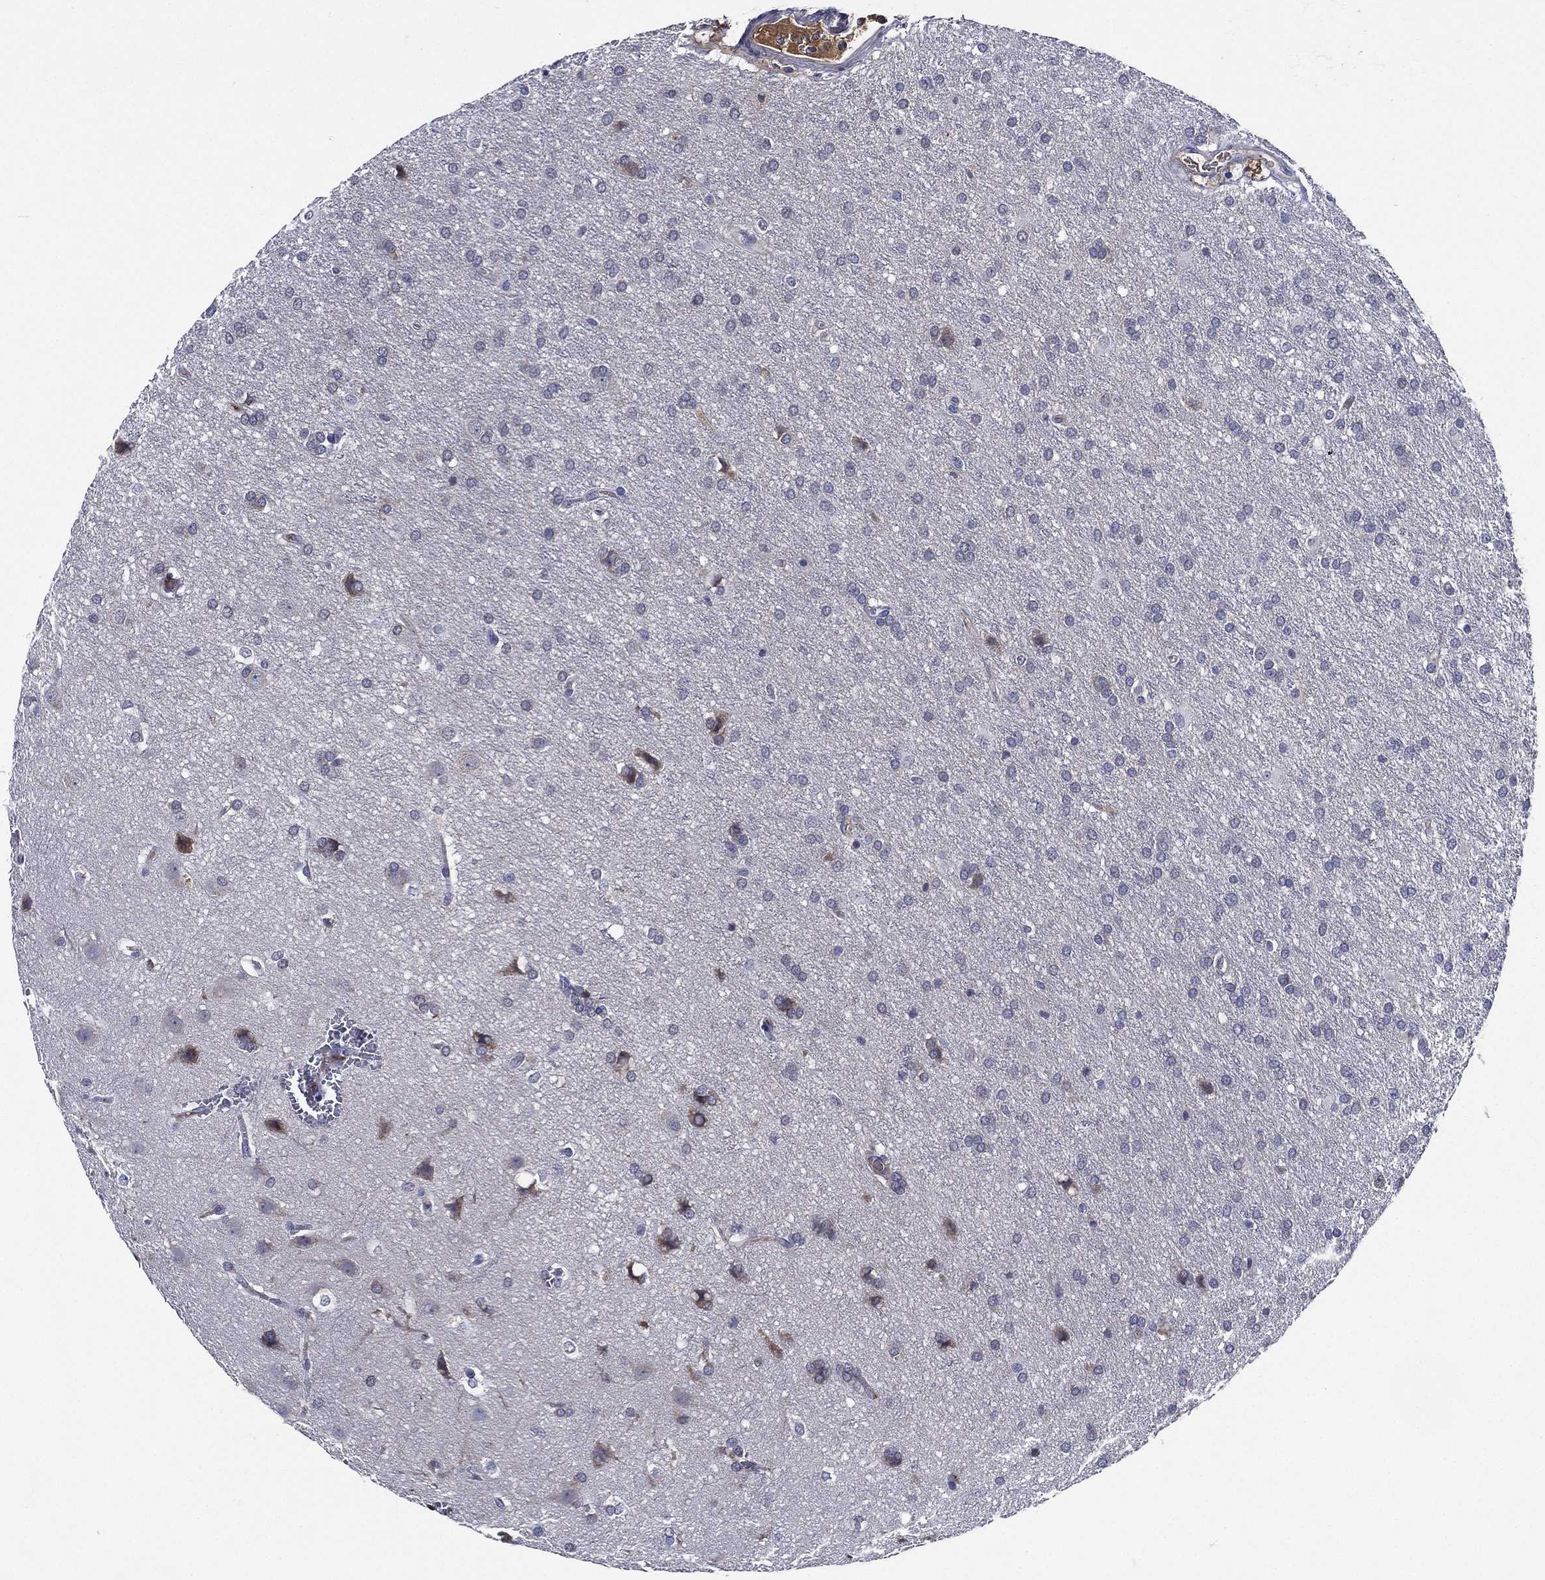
{"staining": {"intensity": "negative", "quantity": "none", "location": "none"}, "tissue": "glioma", "cell_type": "Tumor cells", "image_type": "cancer", "snomed": [{"axis": "morphology", "description": "Glioma, malignant, Low grade"}, {"axis": "topography", "description": "Brain"}], "caption": "Glioma was stained to show a protein in brown. There is no significant staining in tumor cells.", "gene": "TMPRSS11D", "patient": {"sex": "female", "age": 32}}